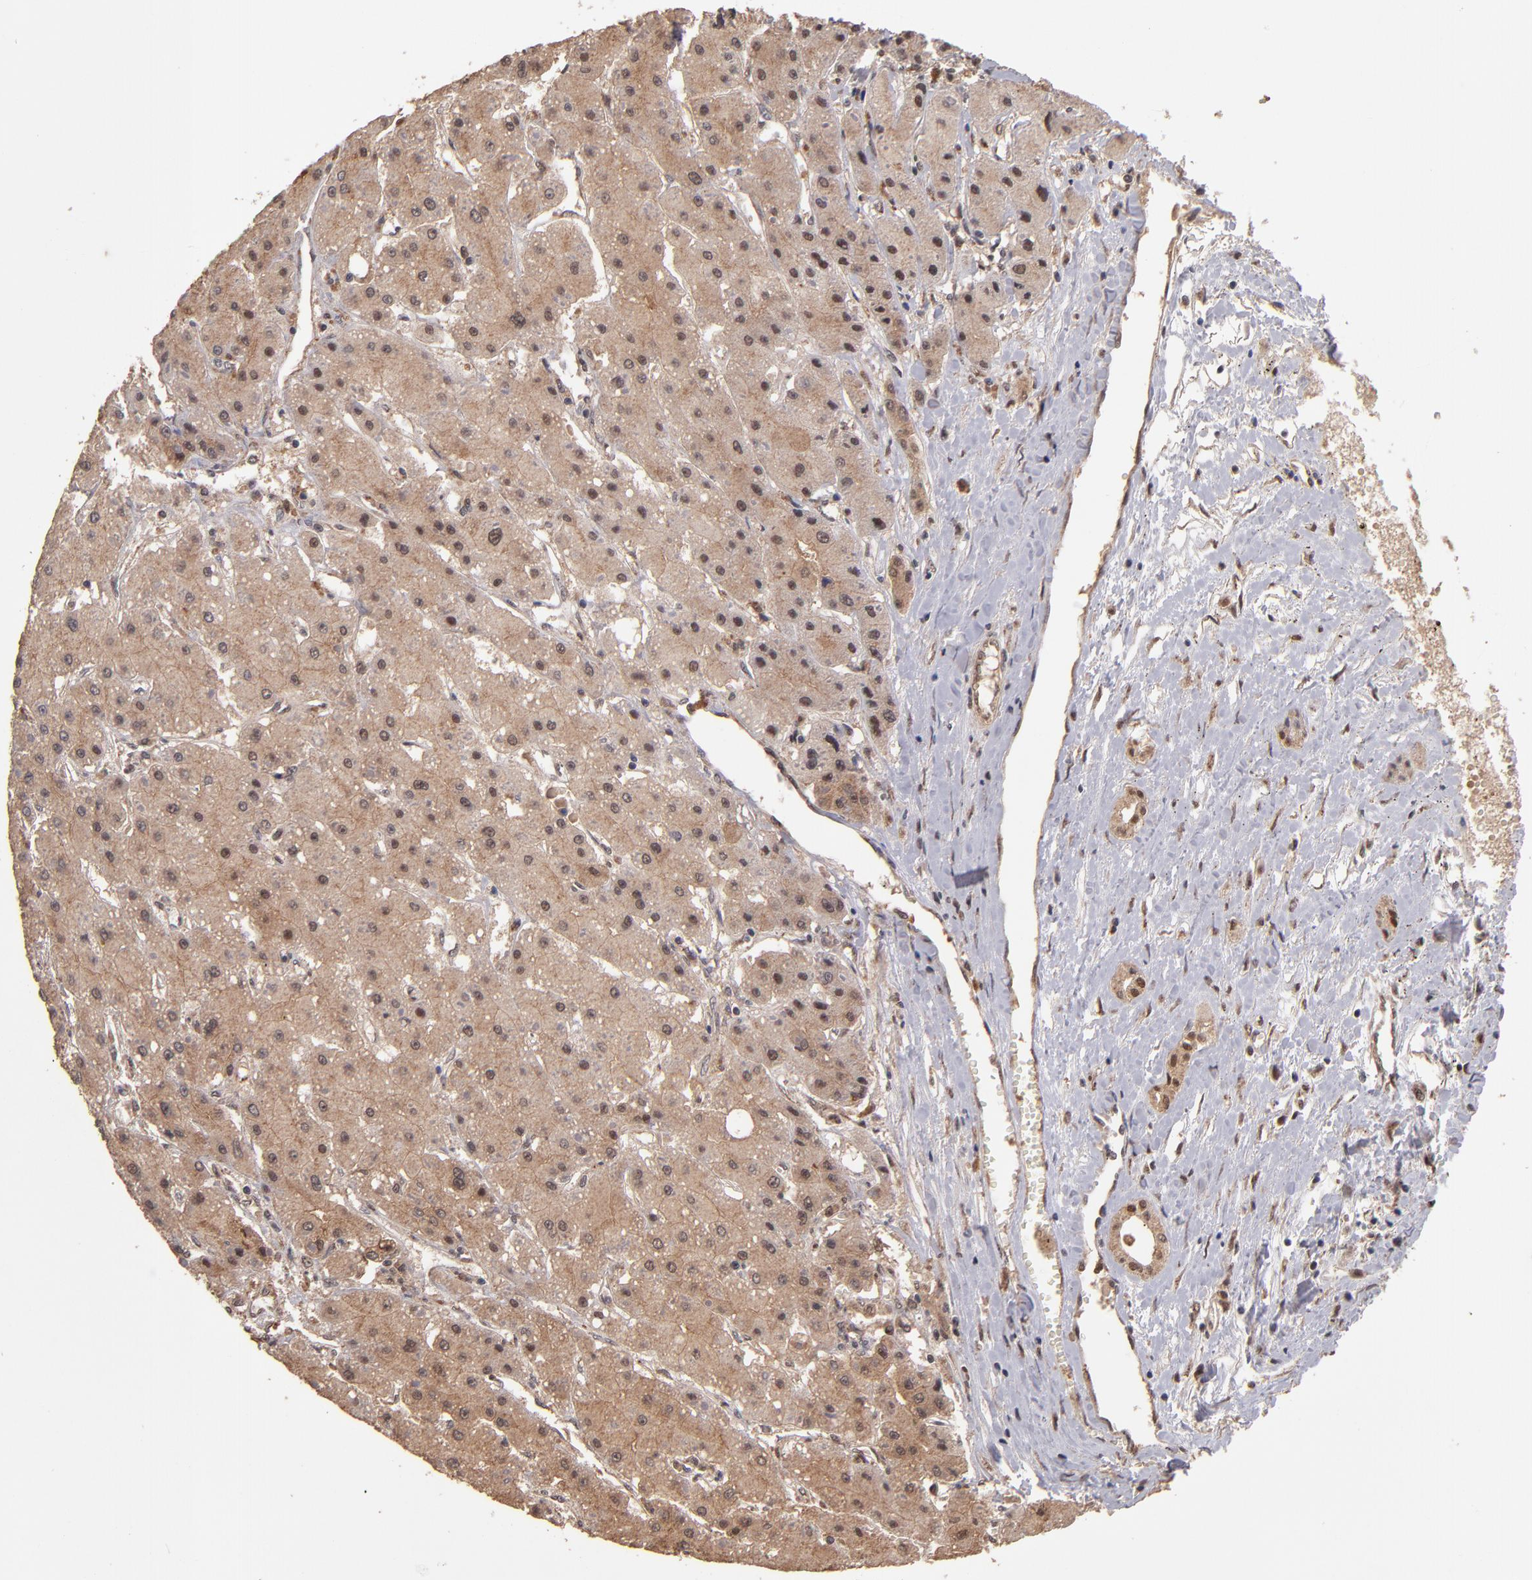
{"staining": {"intensity": "moderate", "quantity": ">75%", "location": "cytoplasmic/membranous,nuclear"}, "tissue": "liver cancer", "cell_type": "Tumor cells", "image_type": "cancer", "snomed": [{"axis": "morphology", "description": "Carcinoma, Hepatocellular, NOS"}, {"axis": "topography", "description": "Liver"}], "caption": "A medium amount of moderate cytoplasmic/membranous and nuclear positivity is present in about >75% of tumor cells in hepatocellular carcinoma (liver) tissue.", "gene": "EAPP", "patient": {"sex": "female", "age": 52}}